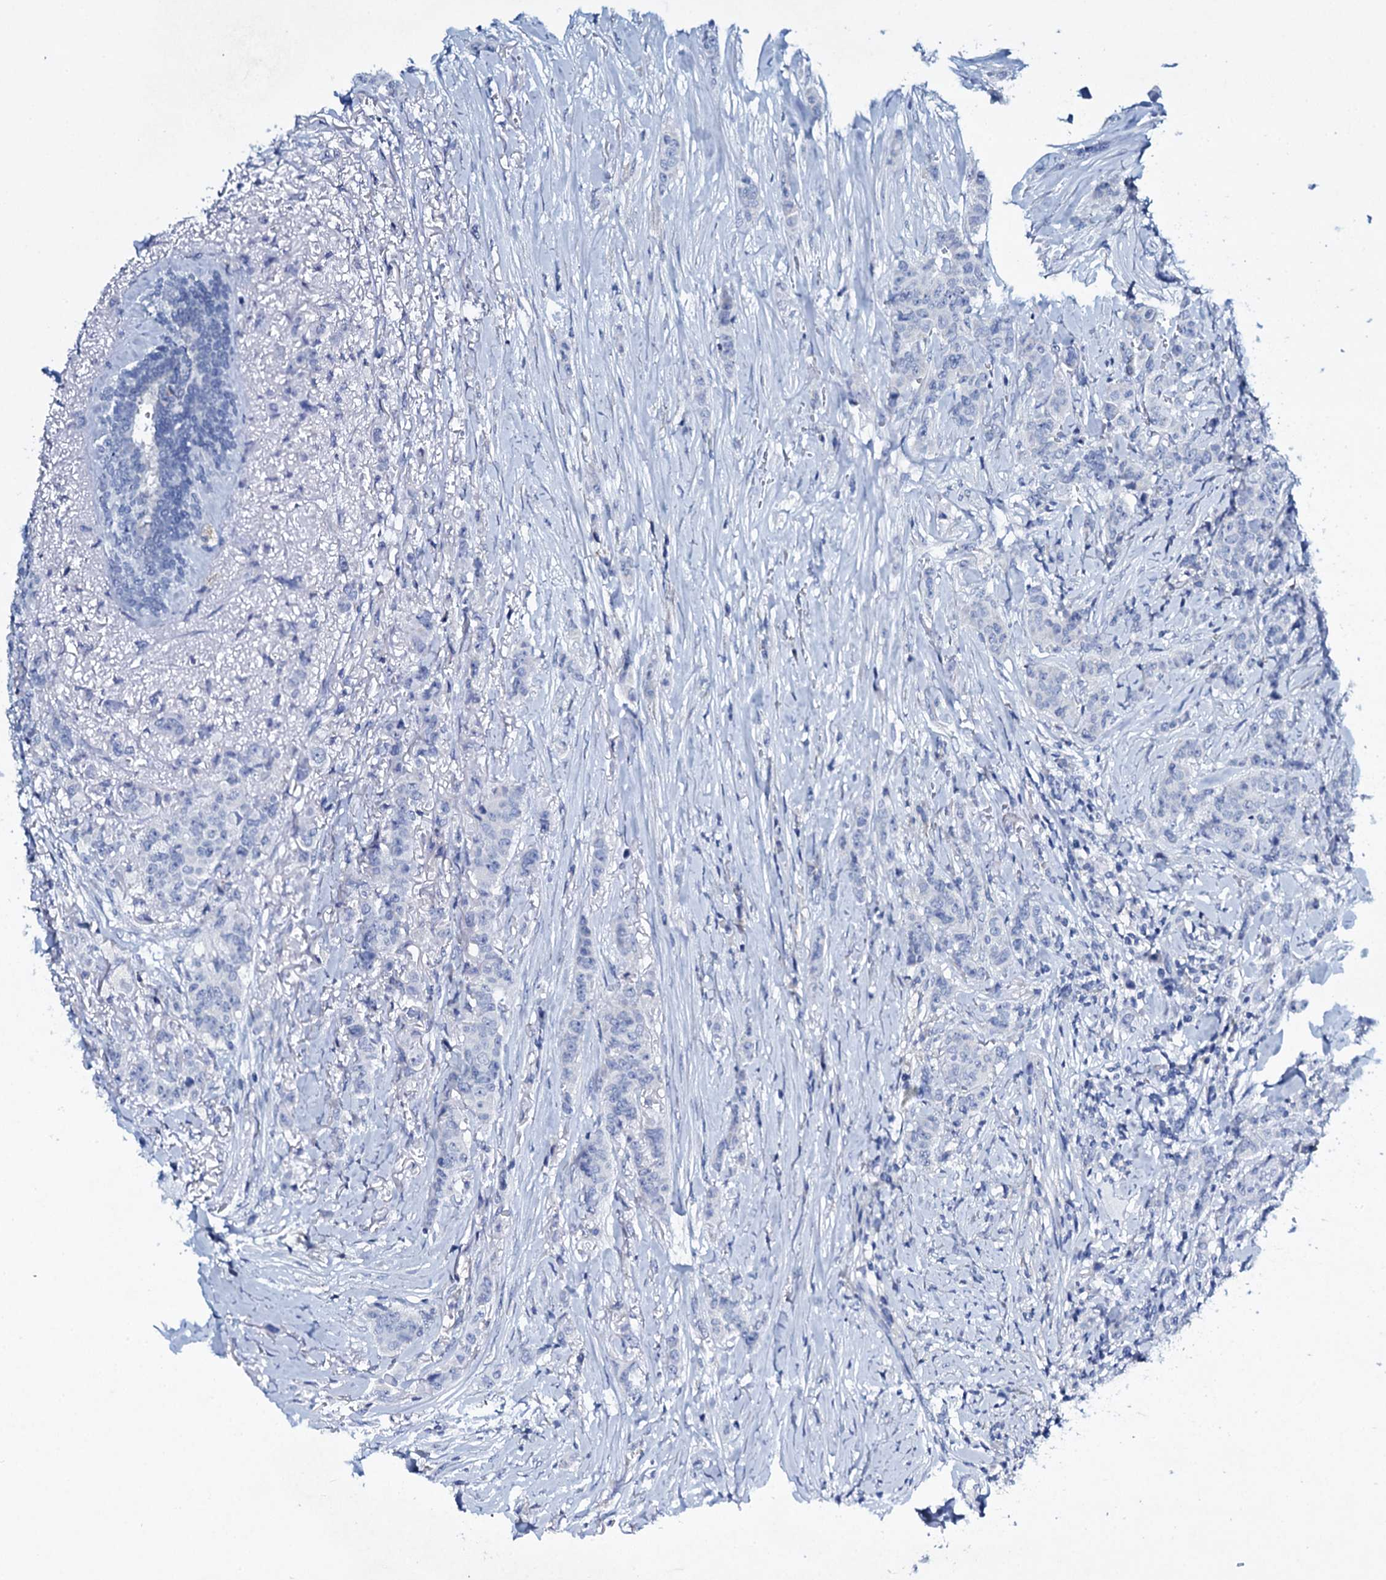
{"staining": {"intensity": "negative", "quantity": "none", "location": "none"}, "tissue": "breast cancer", "cell_type": "Tumor cells", "image_type": "cancer", "snomed": [{"axis": "morphology", "description": "Duct carcinoma"}, {"axis": "topography", "description": "Breast"}], "caption": "Tumor cells are negative for protein expression in human breast cancer. Nuclei are stained in blue.", "gene": "TPGS2", "patient": {"sex": "female", "age": 40}}